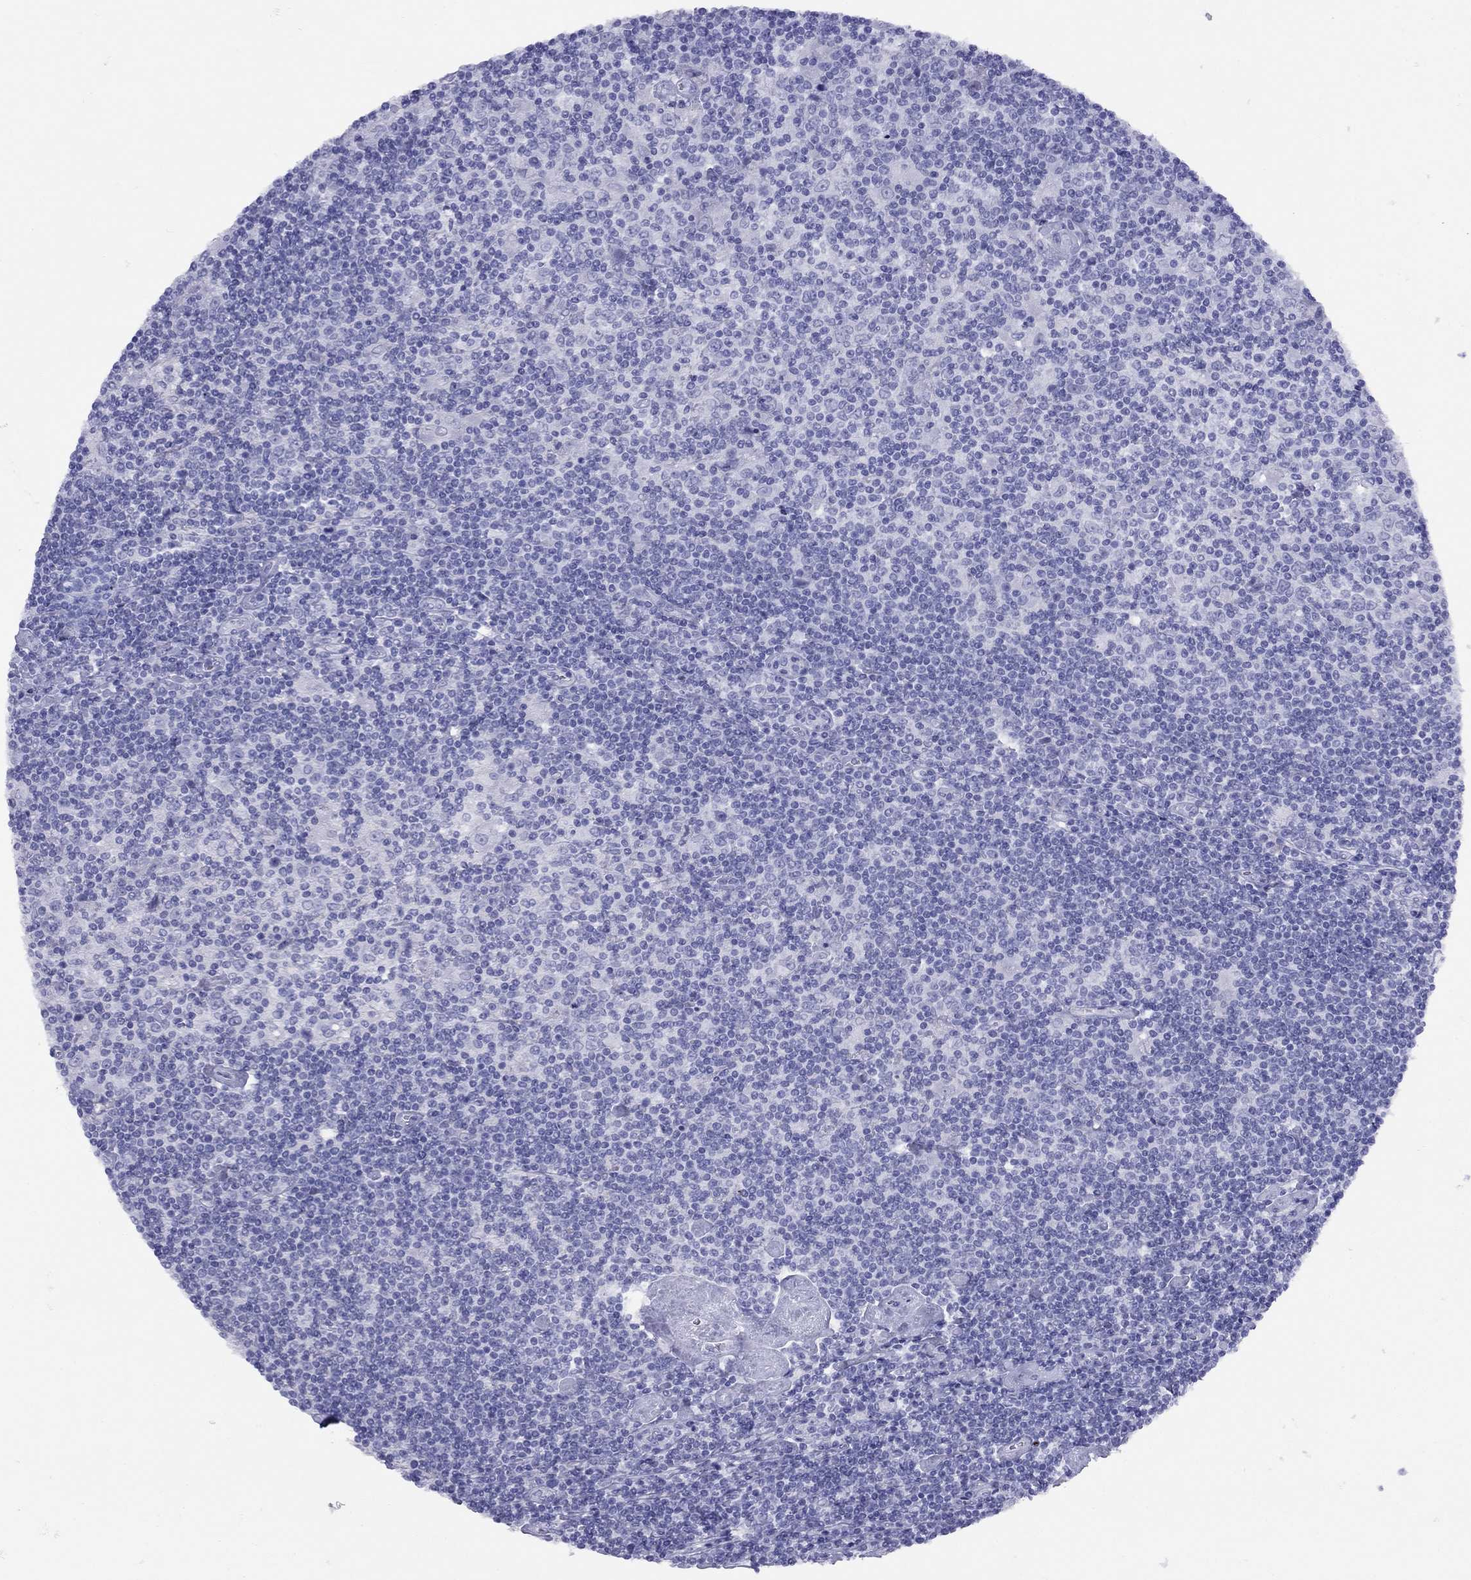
{"staining": {"intensity": "negative", "quantity": "none", "location": "none"}, "tissue": "lymphoma", "cell_type": "Tumor cells", "image_type": "cancer", "snomed": [{"axis": "morphology", "description": "Hodgkin's disease, NOS"}, {"axis": "topography", "description": "Lymph node"}], "caption": "Immunohistochemistry of human lymphoma displays no positivity in tumor cells.", "gene": "GRIA2", "patient": {"sex": "male", "age": 40}}